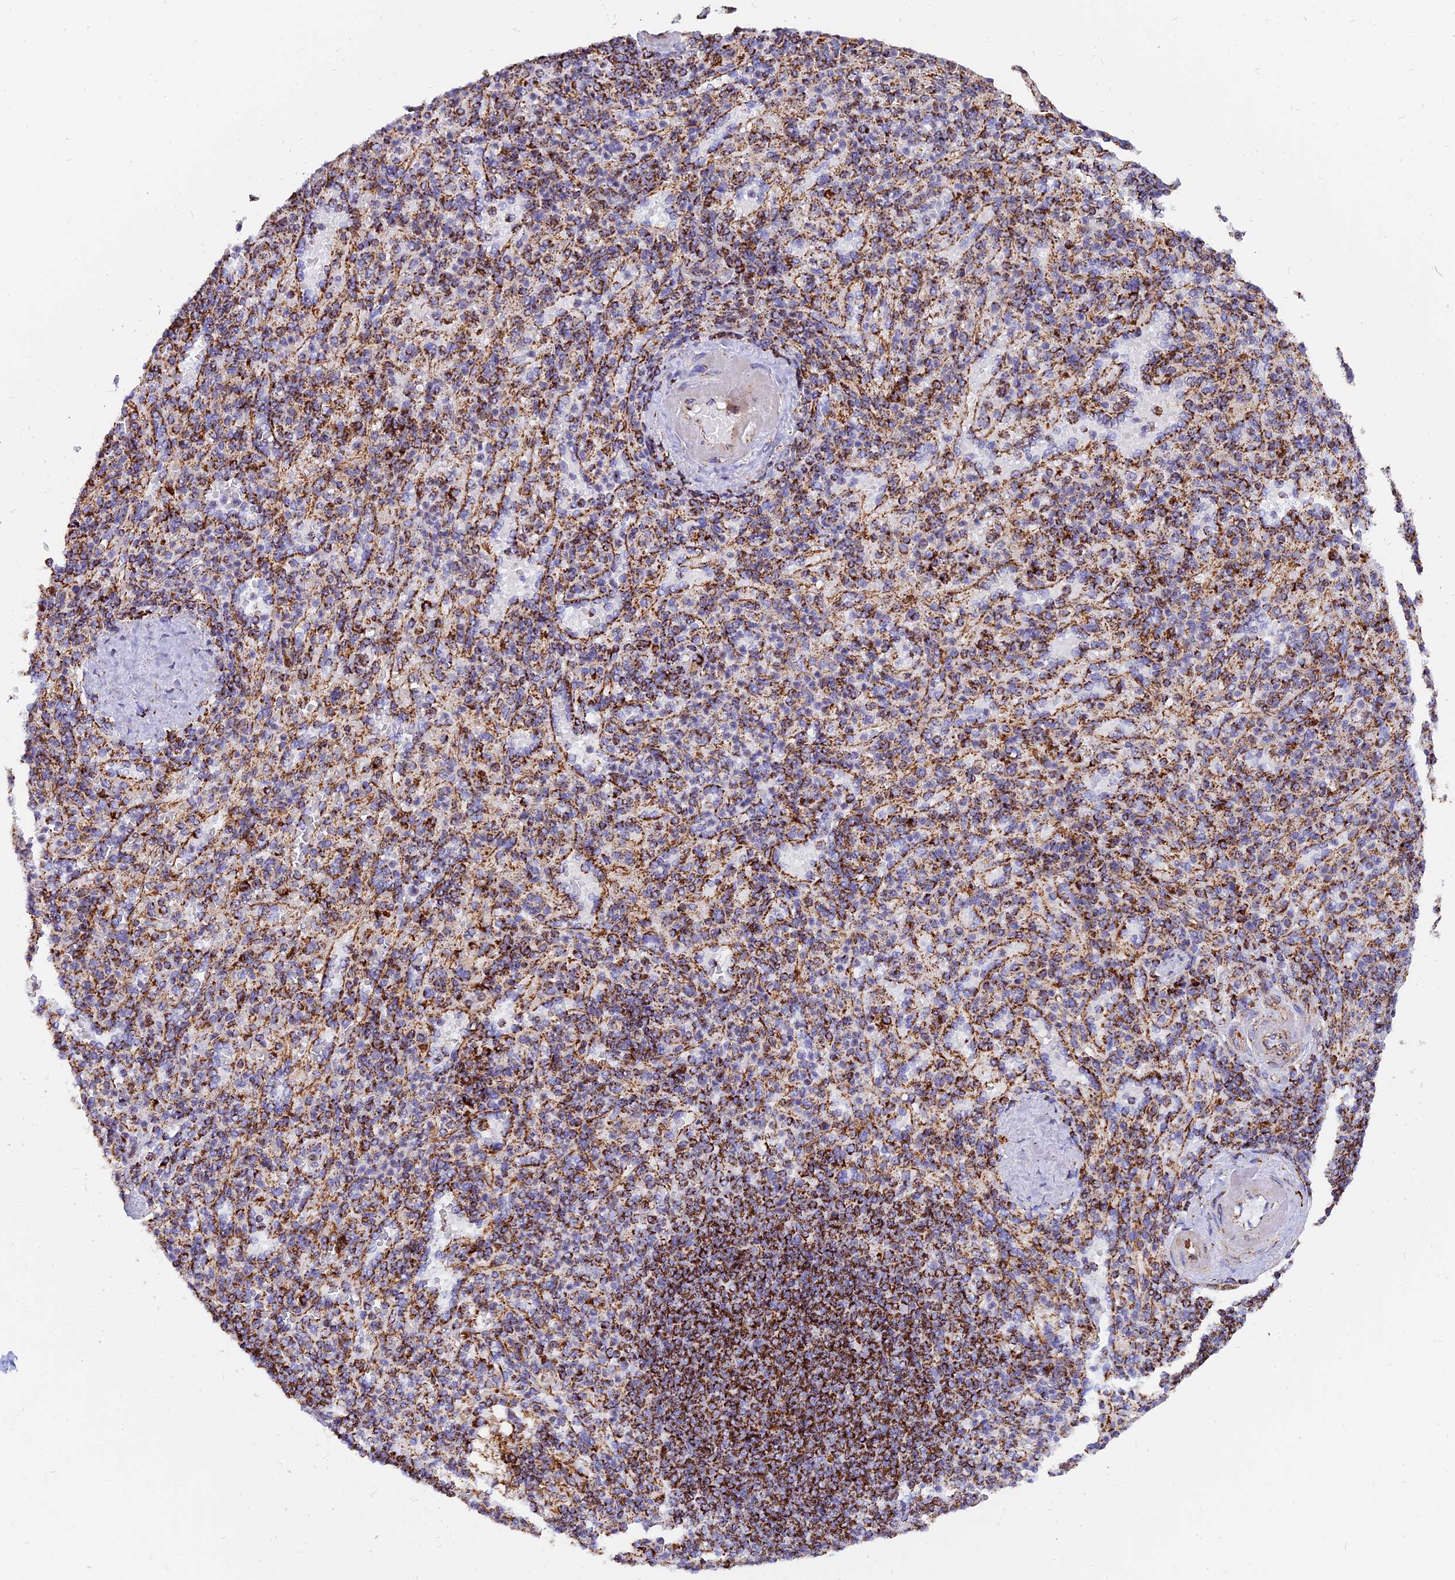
{"staining": {"intensity": "moderate", "quantity": "25%-75%", "location": "cytoplasmic/membranous"}, "tissue": "spleen", "cell_type": "Cells in red pulp", "image_type": "normal", "snomed": [{"axis": "morphology", "description": "Normal tissue, NOS"}, {"axis": "topography", "description": "Spleen"}], "caption": "This is a micrograph of immunohistochemistry staining of benign spleen, which shows moderate staining in the cytoplasmic/membranous of cells in red pulp.", "gene": "NDUFB6", "patient": {"sex": "female", "age": 74}}